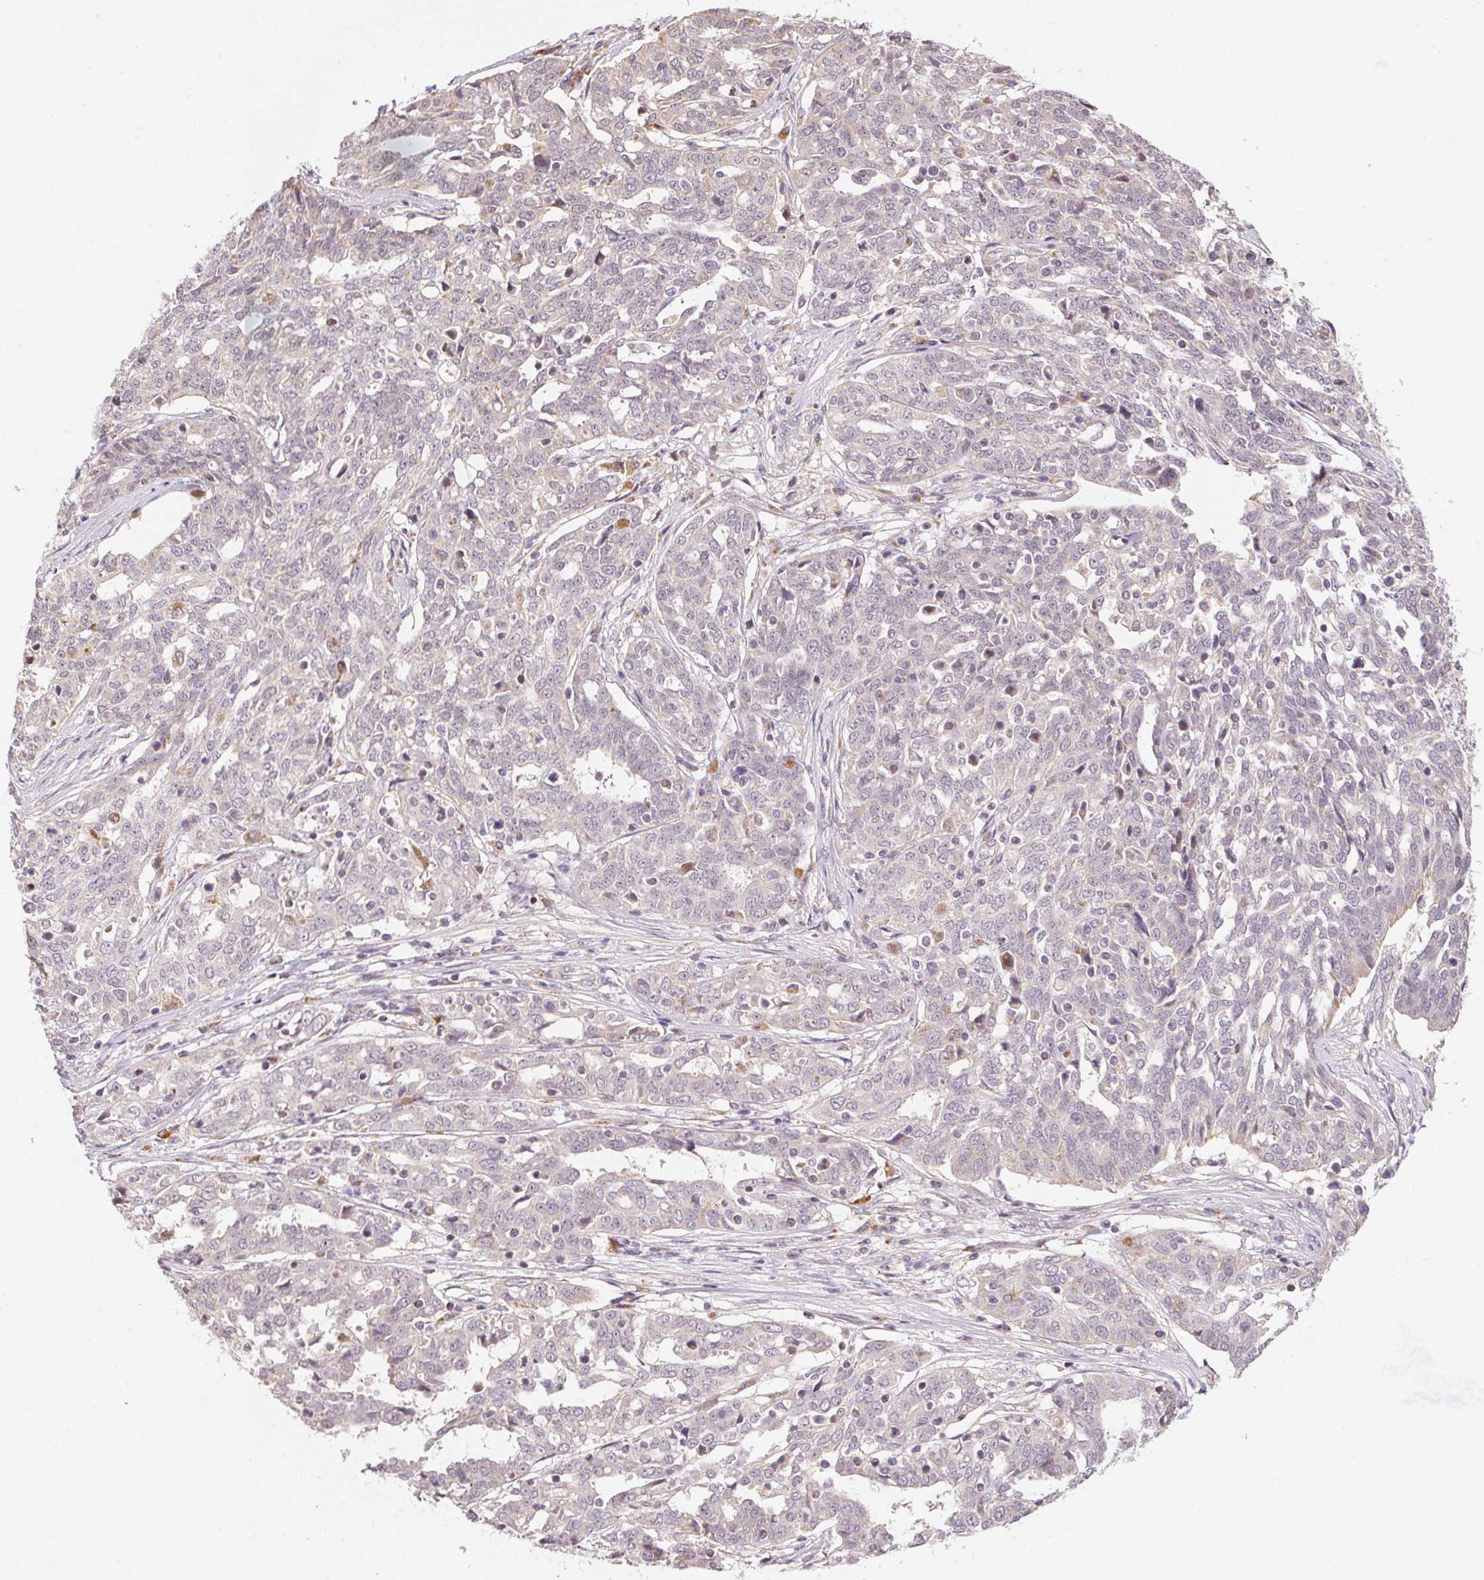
{"staining": {"intensity": "negative", "quantity": "none", "location": "none"}, "tissue": "ovarian cancer", "cell_type": "Tumor cells", "image_type": "cancer", "snomed": [{"axis": "morphology", "description": "Cystadenocarcinoma, serous, NOS"}, {"axis": "topography", "description": "Ovary"}], "caption": "Tumor cells are negative for protein expression in human ovarian cancer.", "gene": "ADH5", "patient": {"sex": "female", "age": 67}}